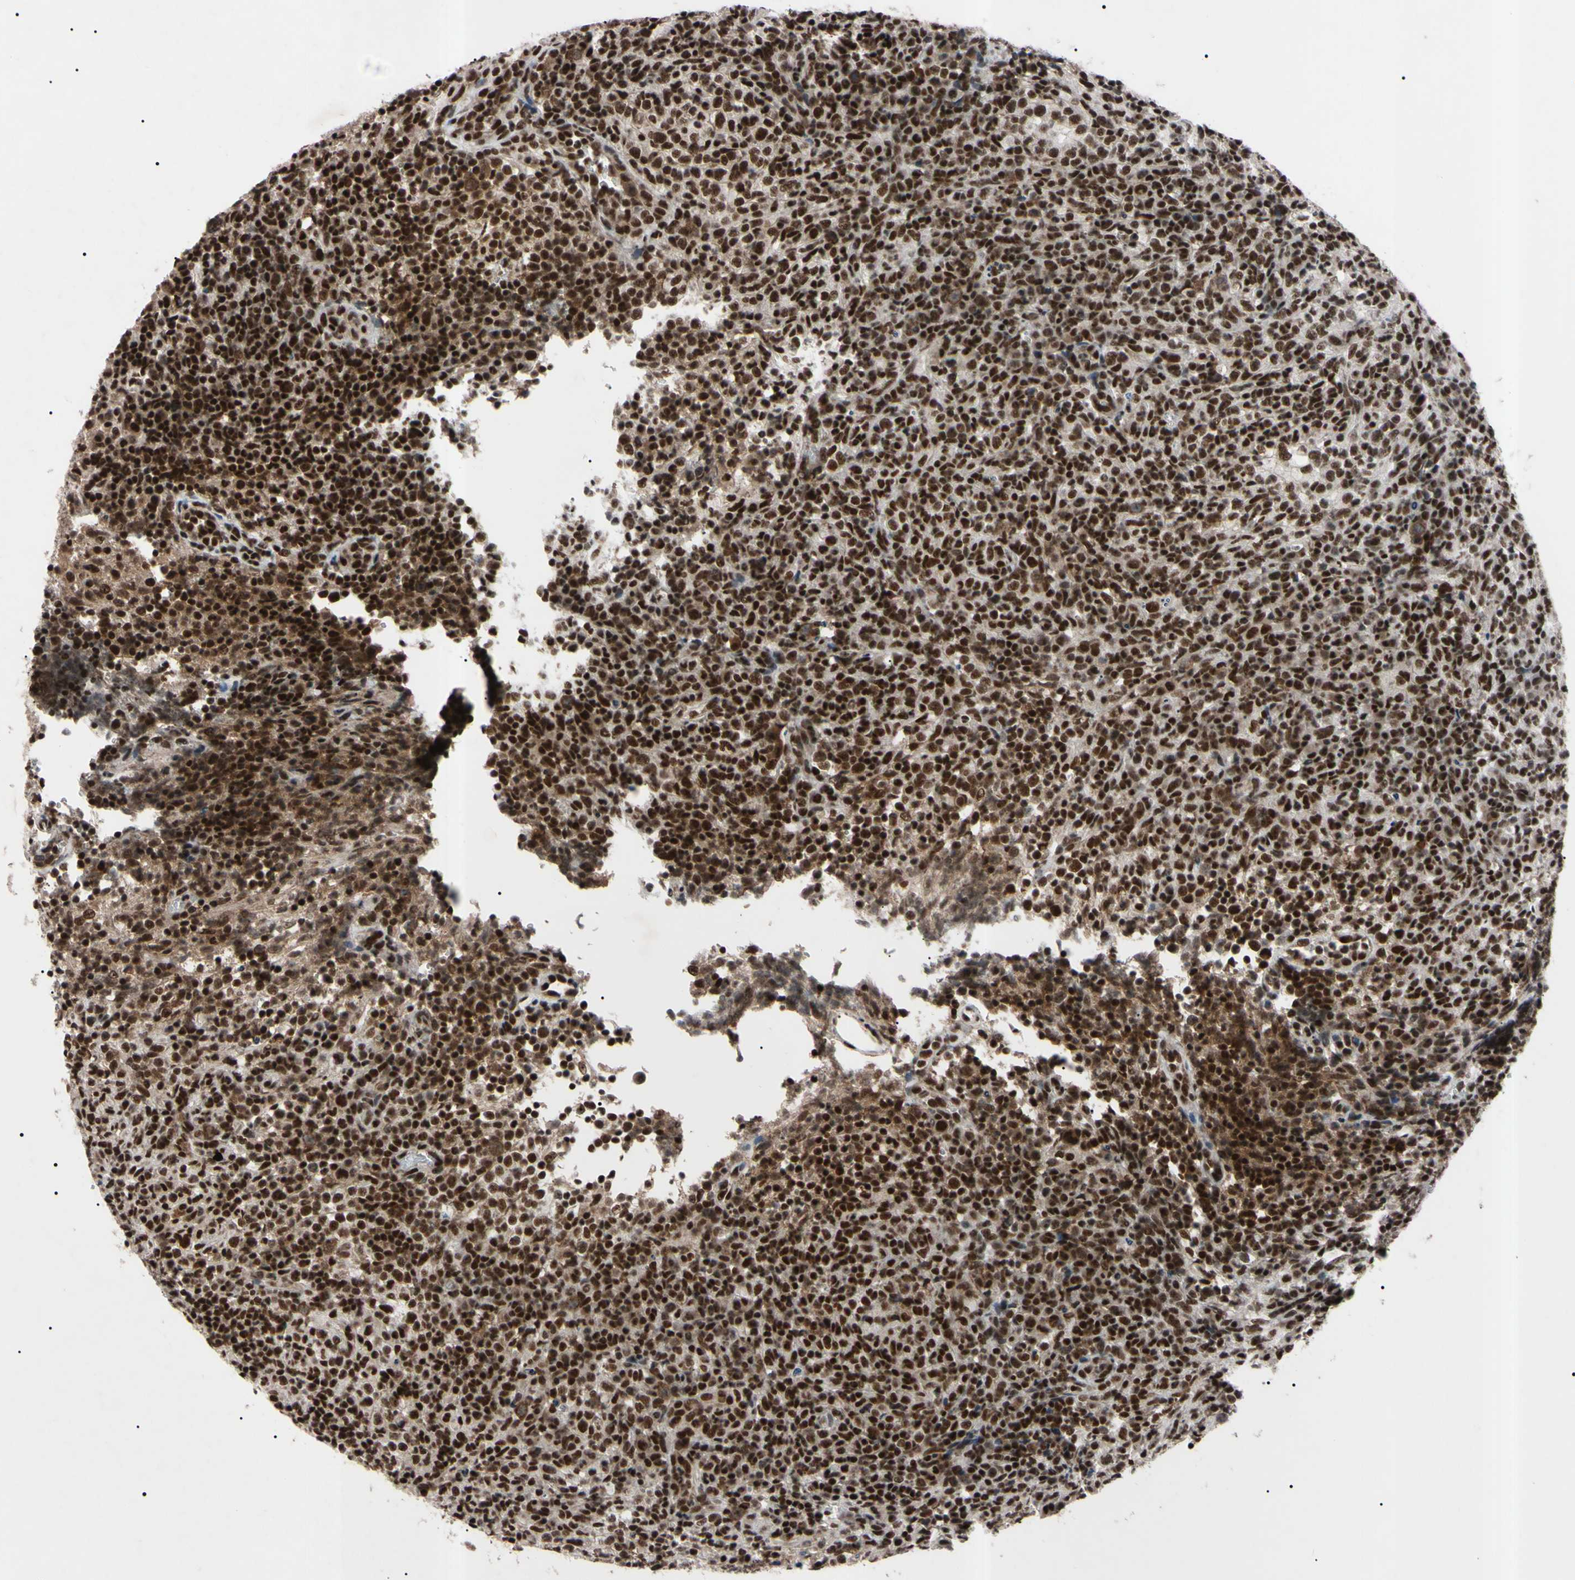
{"staining": {"intensity": "strong", "quantity": "25%-75%", "location": "nuclear"}, "tissue": "lymphoma", "cell_type": "Tumor cells", "image_type": "cancer", "snomed": [{"axis": "morphology", "description": "Malignant lymphoma, non-Hodgkin's type, High grade"}, {"axis": "topography", "description": "Lymph node"}], "caption": "Tumor cells reveal high levels of strong nuclear expression in about 25%-75% of cells in high-grade malignant lymphoma, non-Hodgkin's type. Using DAB (brown) and hematoxylin (blue) stains, captured at high magnification using brightfield microscopy.", "gene": "YY1", "patient": {"sex": "female", "age": 76}}